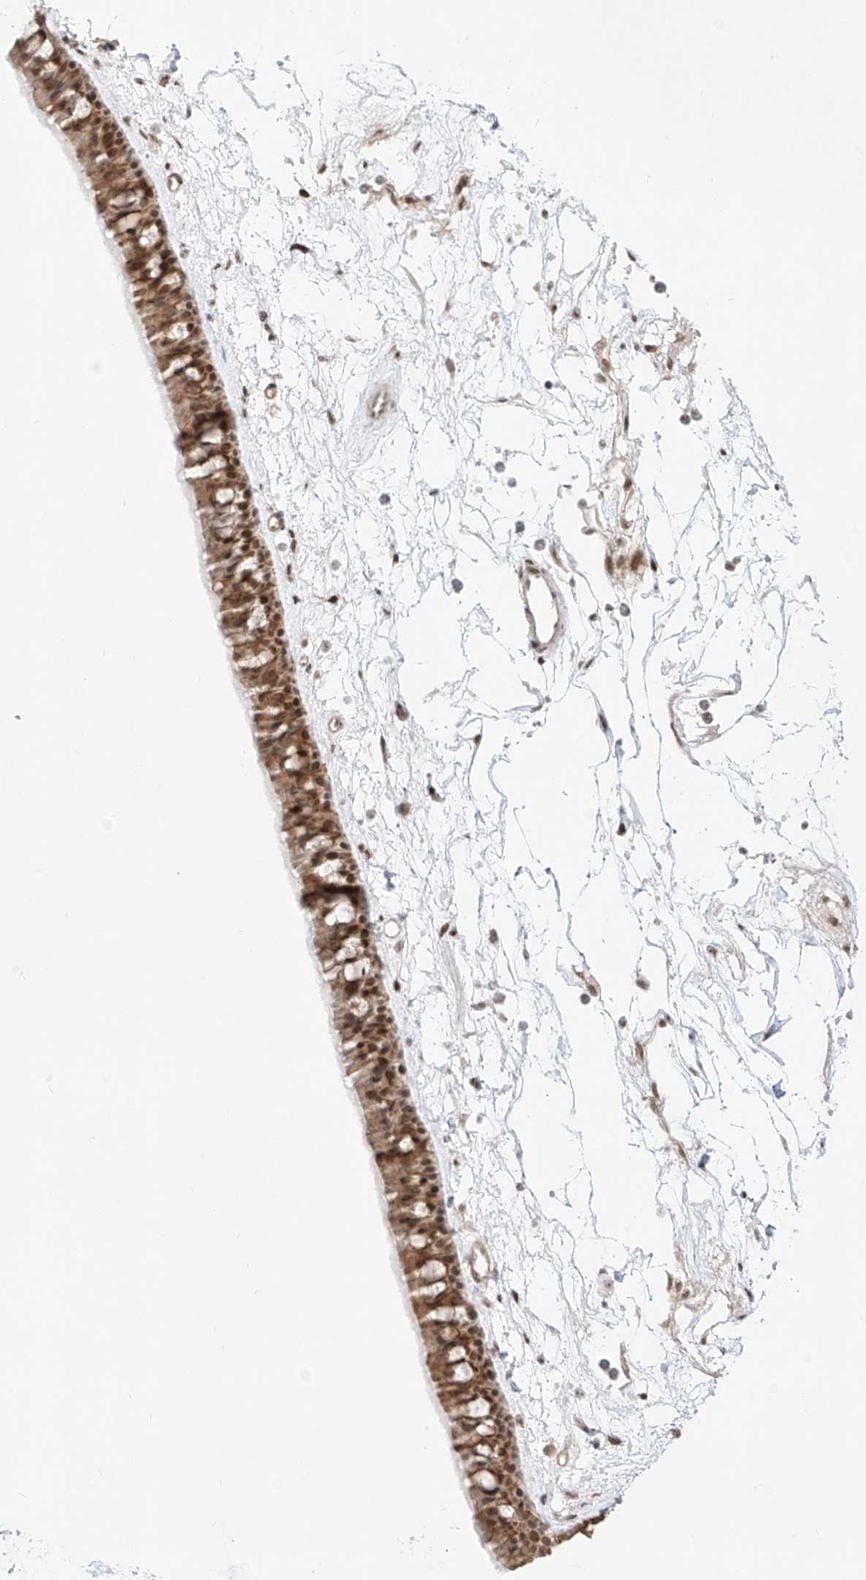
{"staining": {"intensity": "moderate", "quantity": ">75%", "location": "cytoplasmic/membranous,nuclear"}, "tissue": "nasopharynx", "cell_type": "Respiratory epithelial cells", "image_type": "normal", "snomed": [{"axis": "morphology", "description": "Normal tissue, NOS"}, {"axis": "topography", "description": "Nasopharynx"}], "caption": "Protein analysis of benign nasopharynx reveals moderate cytoplasmic/membranous,nuclear expression in approximately >75% of respiratory epithelial cells. (DAB IHC with brightfield microscopy, high magnification).", "gene": "ZNF512", "patient": {"sex": "male", "age": 64}}